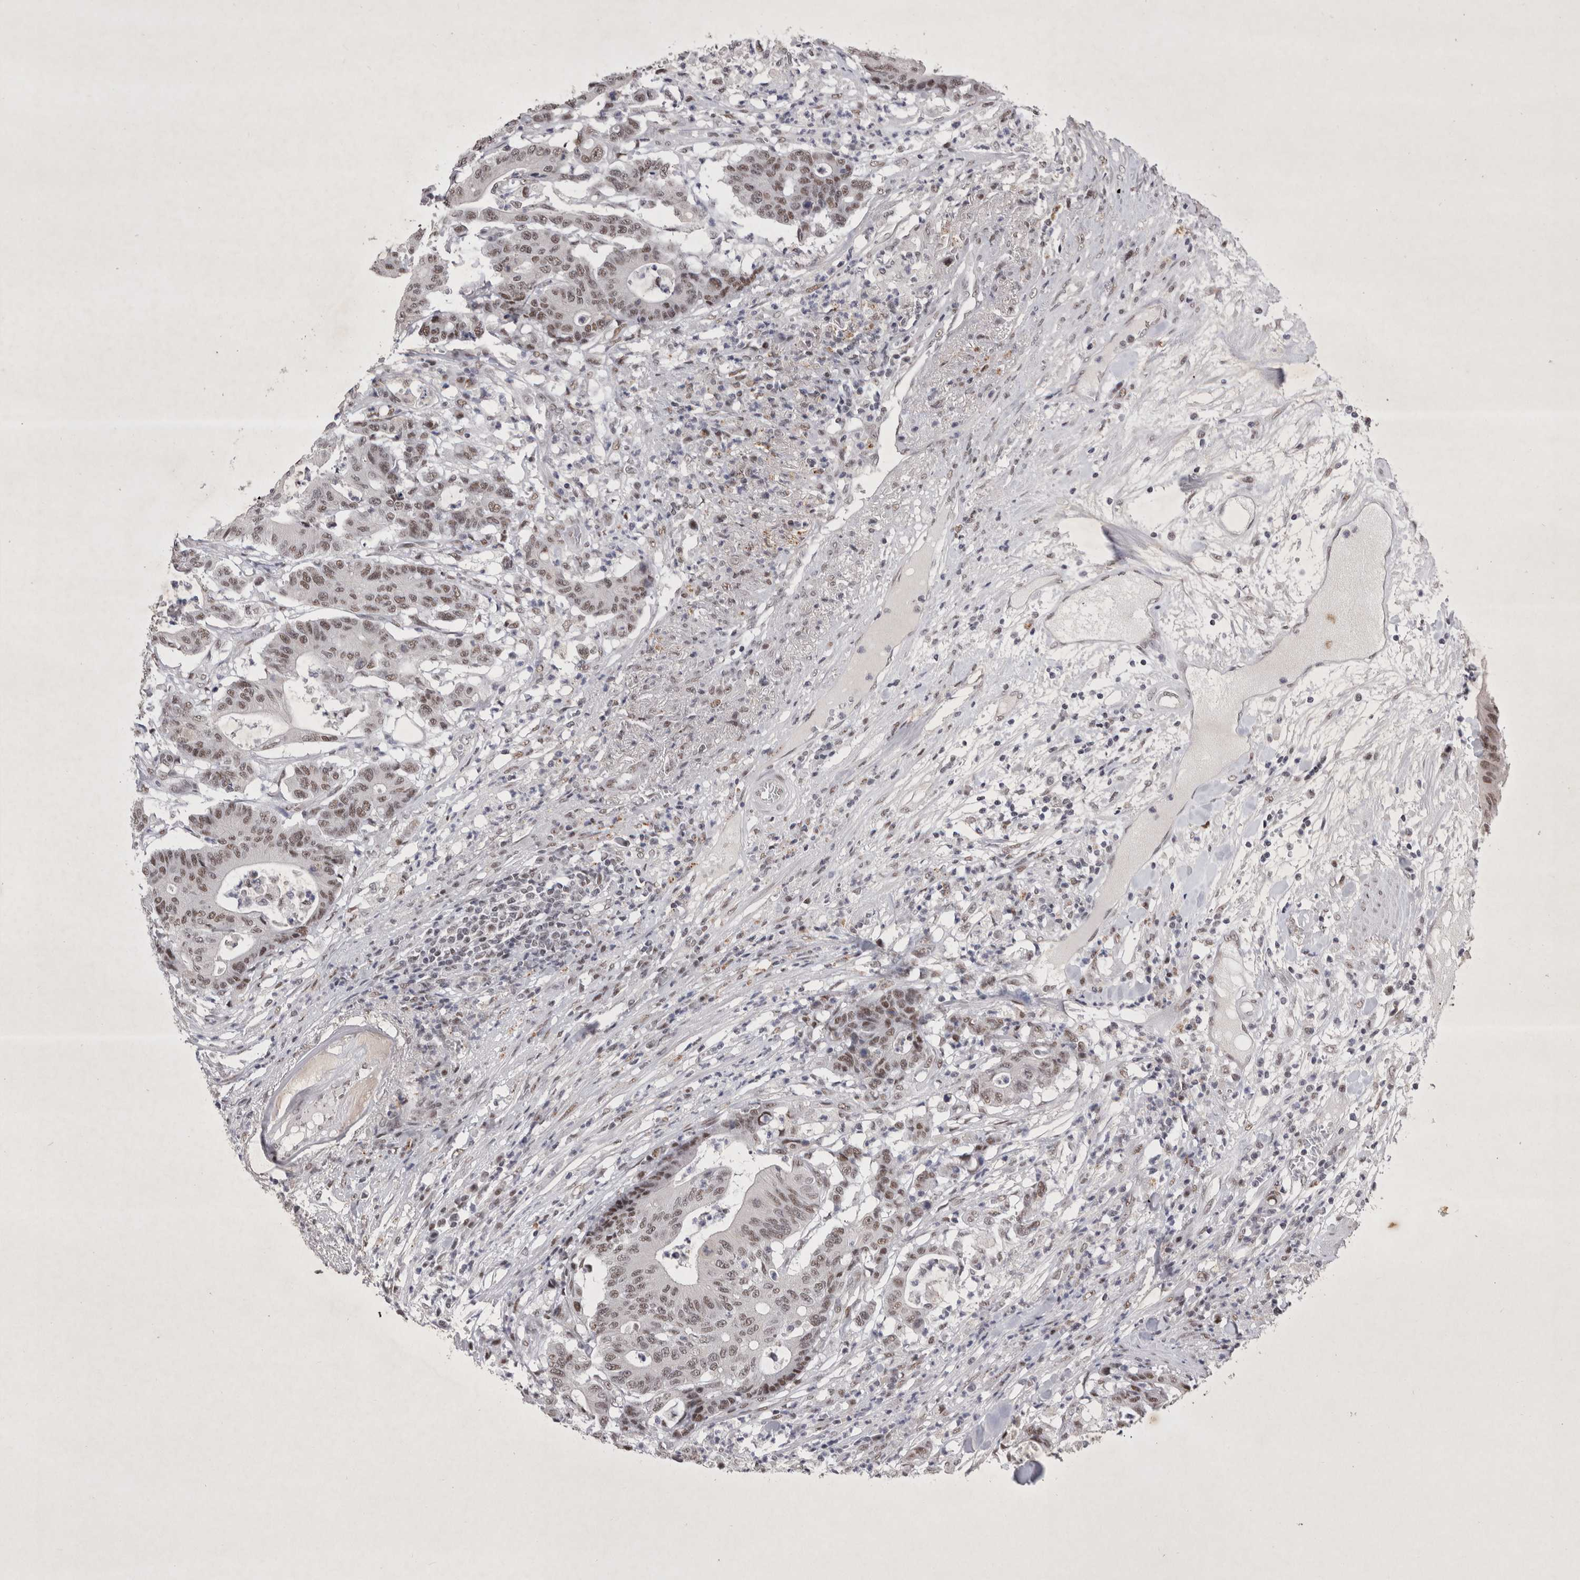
{"staining": {"intensity": "moderate", "quantity": "25%-75%", "location": "nuclear"}, "tissue": "colorectal cancer", "cell_type": "Tumor cells", "image_type": "cancer", "snomed": [{"axis": "morphology", "description": "Adenocarcinoma, NOS"}, {"axis": "topography", "description": "Colon"}], "caption": "Immunohistochemical staining of colorectal adenocarcinoma exhibits medium levels of moderate nuclear protein positivity in approximately 25%-75% of tumor cells.", "gene": "RBM6", "patient": {"sex": "female", "age": 84}}